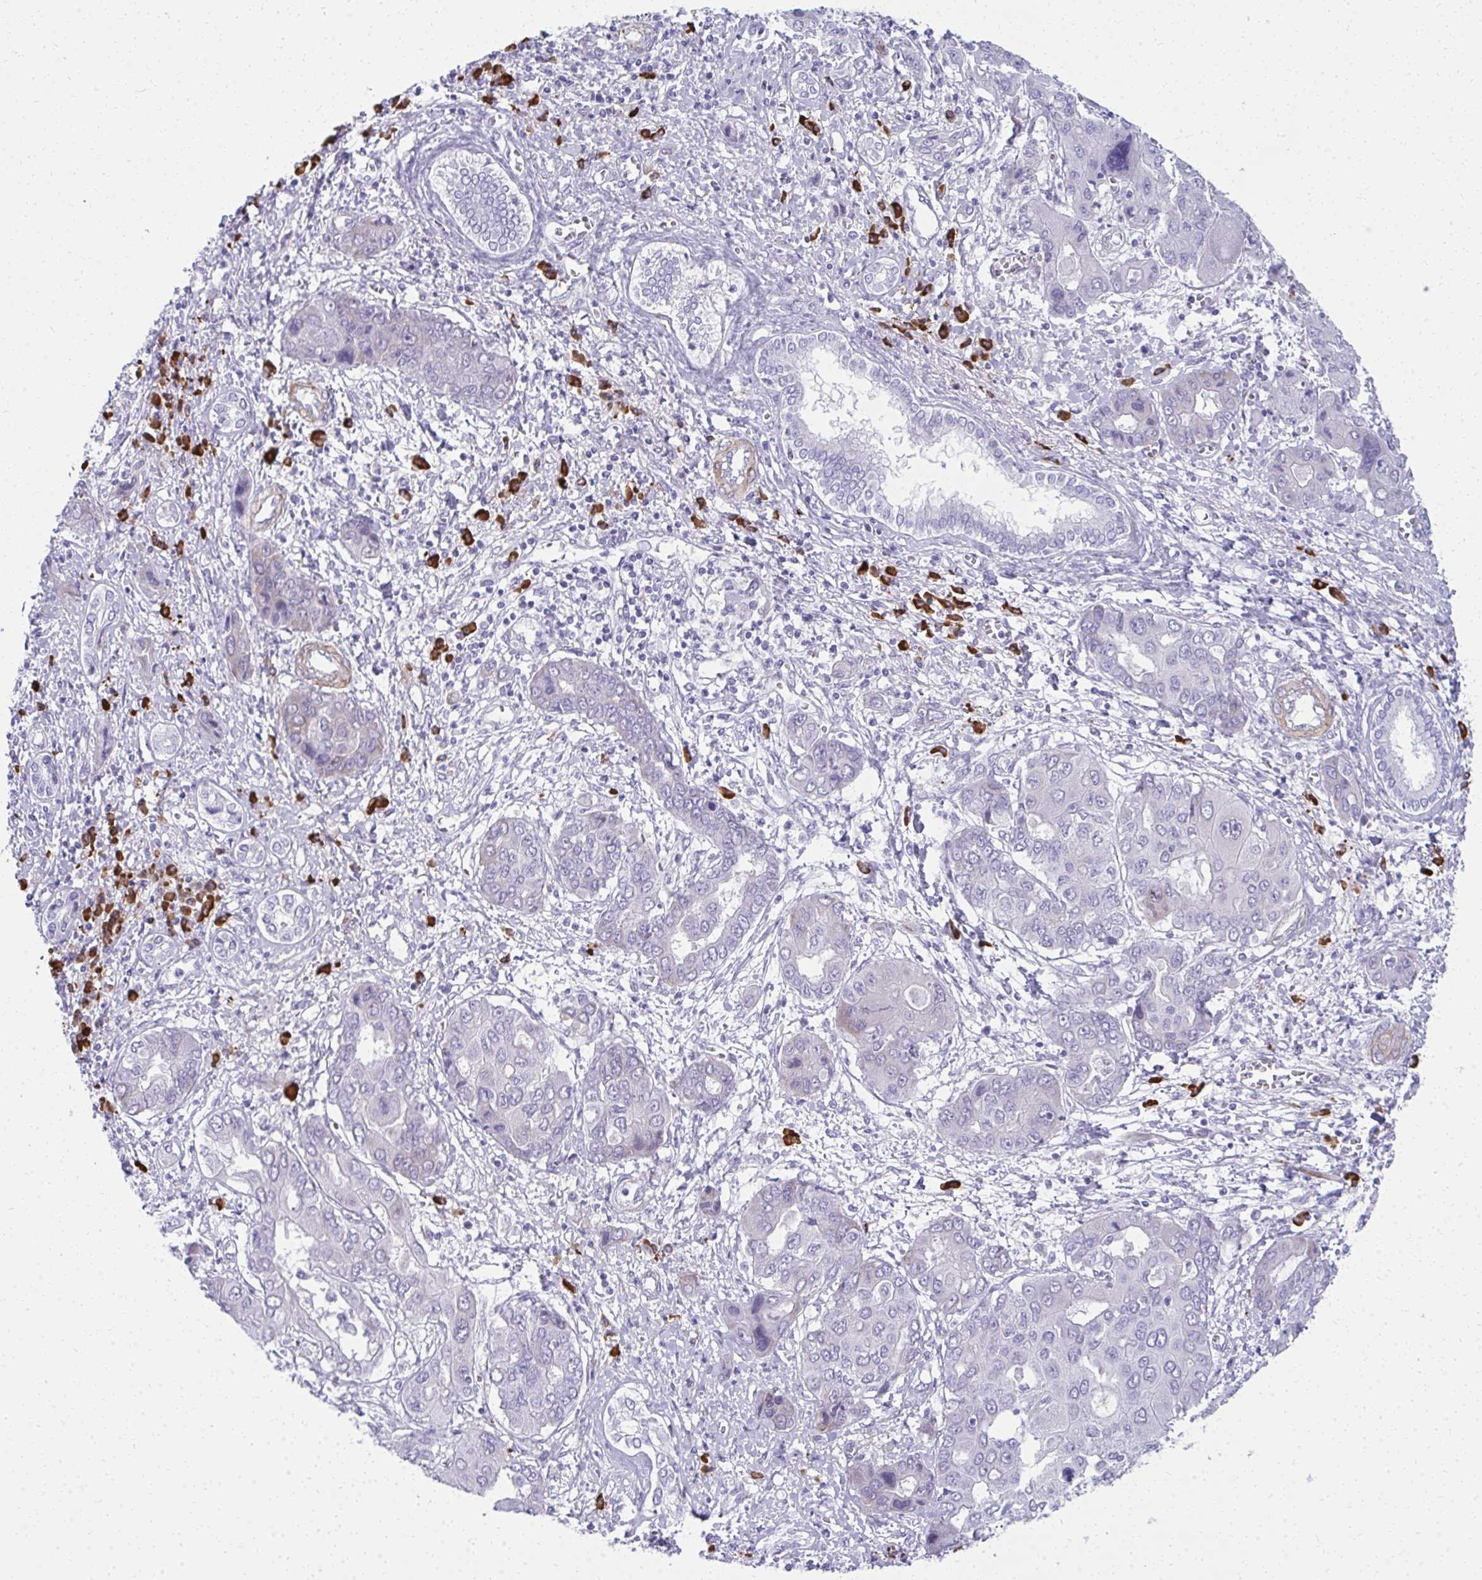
{"staining": {"intensity": "negative", "quantity": "none", "location": "none"}, "tissue": "liver cancer", "cell_type": "Tumor cells", "image_type": "cancer", "snomed": [{"axis": "morphology", "description": "Cholangiocarcinoma"}, {"axis": "topography", "description": "Liver"}], "caption": "DAB (3,3'-diaminobenzidine) immunohistochemical staining of human cholangiocarcinoma (liver) shows no significant expression in tumor cells.", "gene": "PUS7L", "patient": {"sex": "male", "age": 67}}